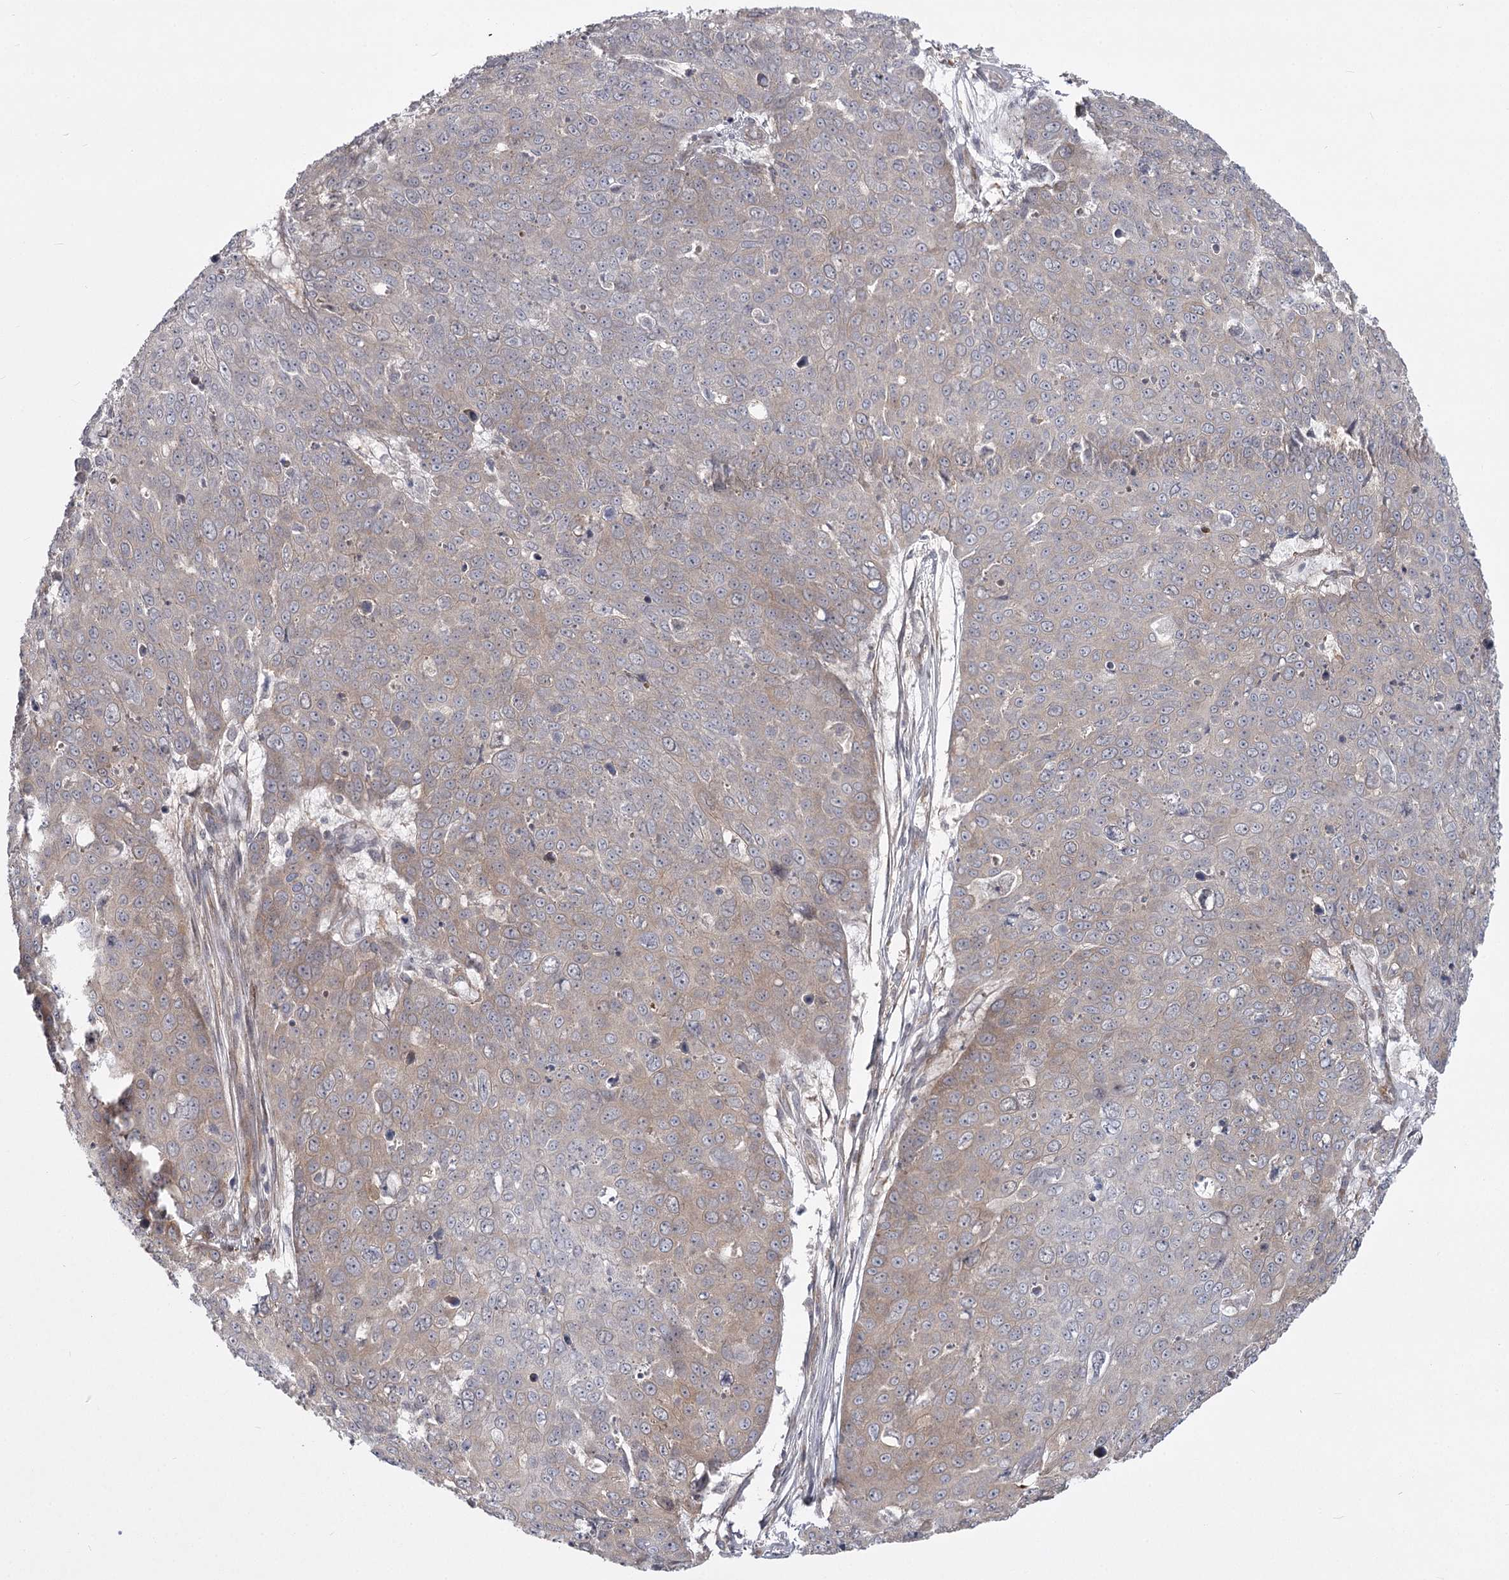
{"staining": {"intensity": "weak", "quantity": "<25%", "location": "cytoplasmic/membranous"}, "tissue": "skin cancer", "cell_type": "Tumor cells", "image_type": "cancer", "snomed": [{"axis": "morphology", "description": "Squamous cell carcinoma, NOS"}, {"axis": "topography", "description": "Skin"}], "caption": "This is a image of immunohistochemistry staining of skin squamous cell carcinoma, which shows no positivity in tumor cells.", "gene": "CCNG2", "patient": {"sex": "male", "age": 71}}